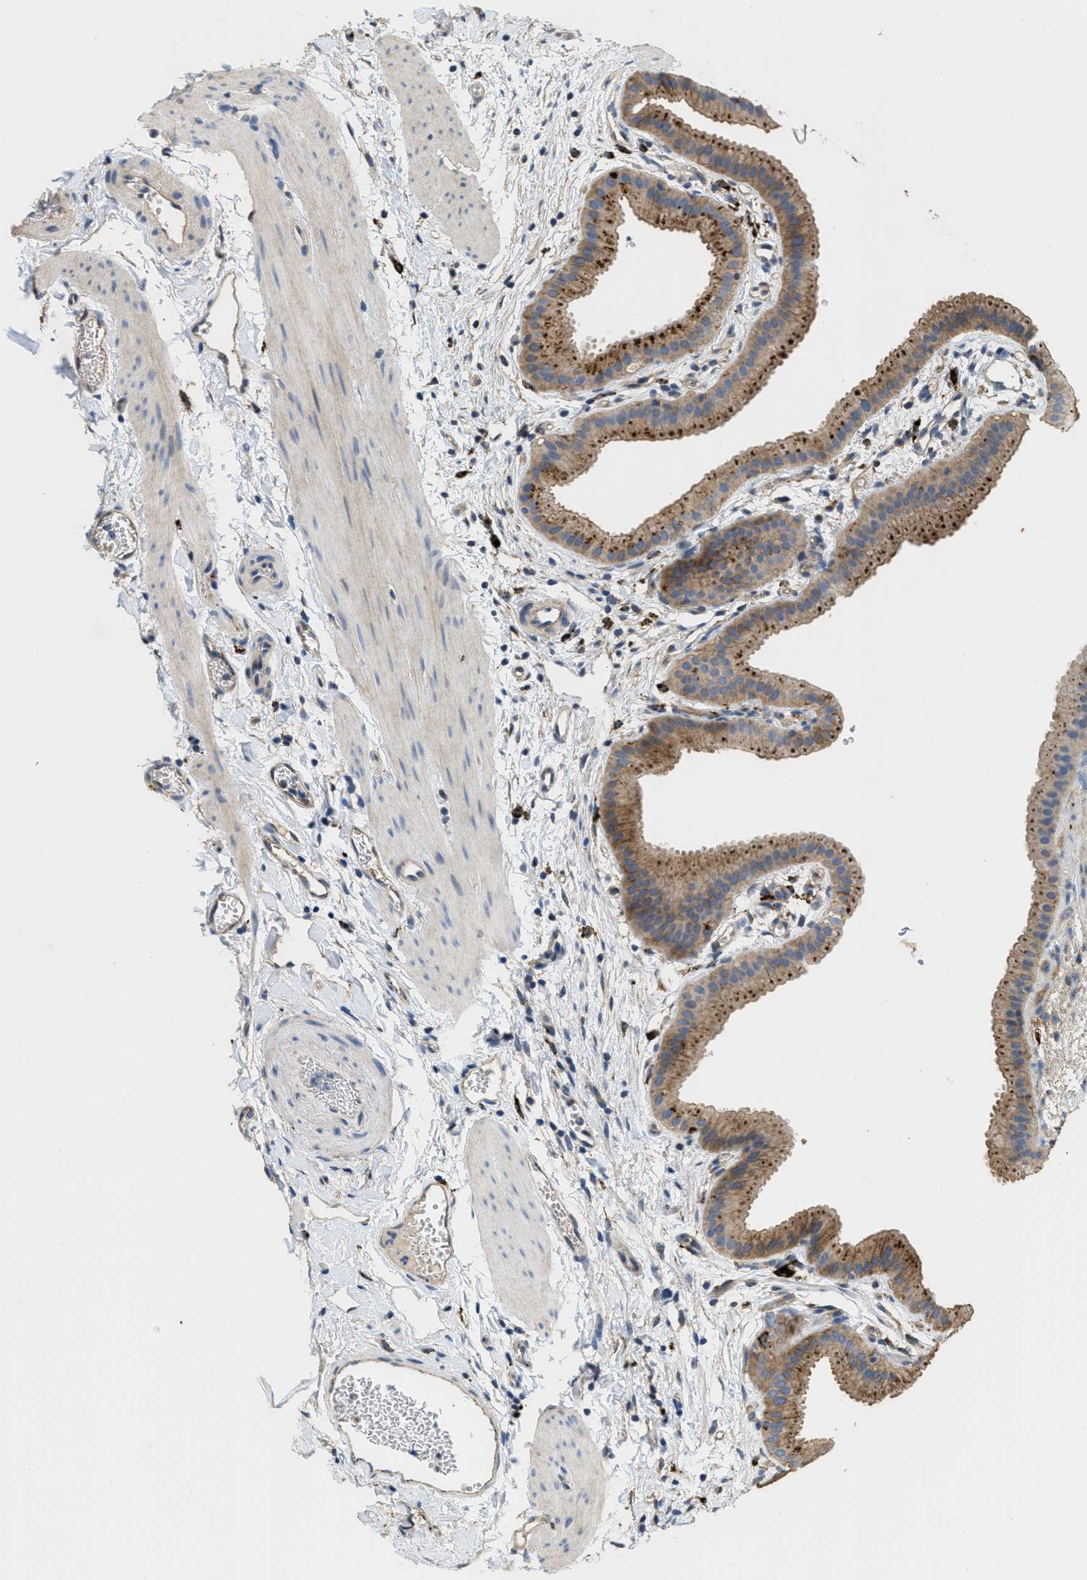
{"staining": {"intensity": "moderate", "quantity": ">75%", "location": "cytoplasmic/membranous"}, "tissue": "gallbladder", "cell_type": "Glandular cells", "image_type": "normal", "snomed": [{"axis": "morphology", "description": "Normal tissue, NOS"}, {"axis": "topography", "description": "Gallbladder"}], "caption": "Immunohistochemistry image of benign gallbladder stained for a protein (brown), which displays medium levels of moderate cytoplasmic/membranous staining in about >75% of glandular cells.", "gene": "BMPR2", "patient": {"sex": "female", "age": 64}}